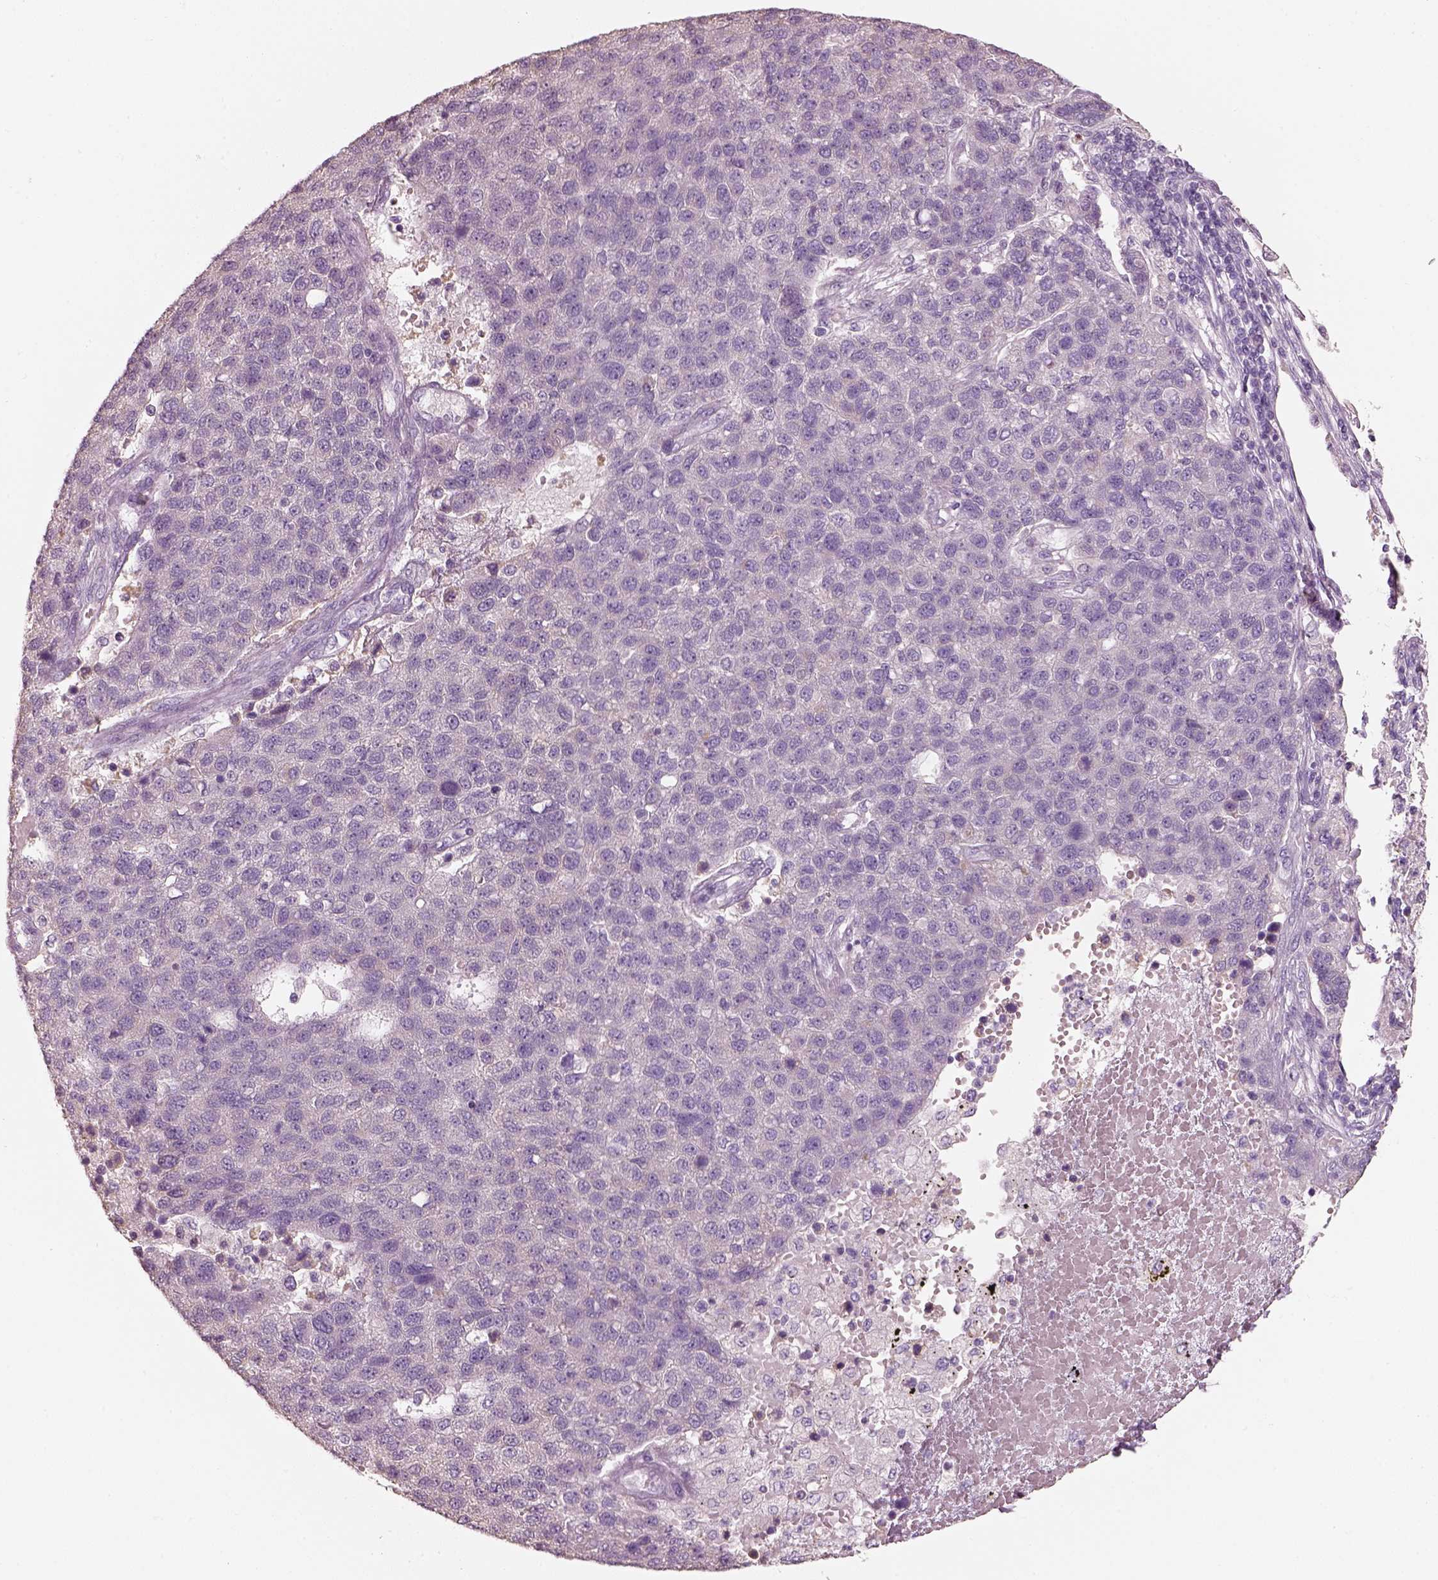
{"staining": {"intensity": "negative", "quantity": "none", "location": "none"}, "tissue": "pancreatic cancer", "cell_type": "Tumor cells", "image_type": "cancer", "snomed": [{"axis": "morphology", "description": "Adenocarcinoma, NOS"}, {"axis": "topography", "description": "Pancreas"}], "caption": "Tumor cells show no significant staining in adenocarcinoma (pancreatic).", "gene": "PNOC", "patient": {"sex": "female", "age": 61}}